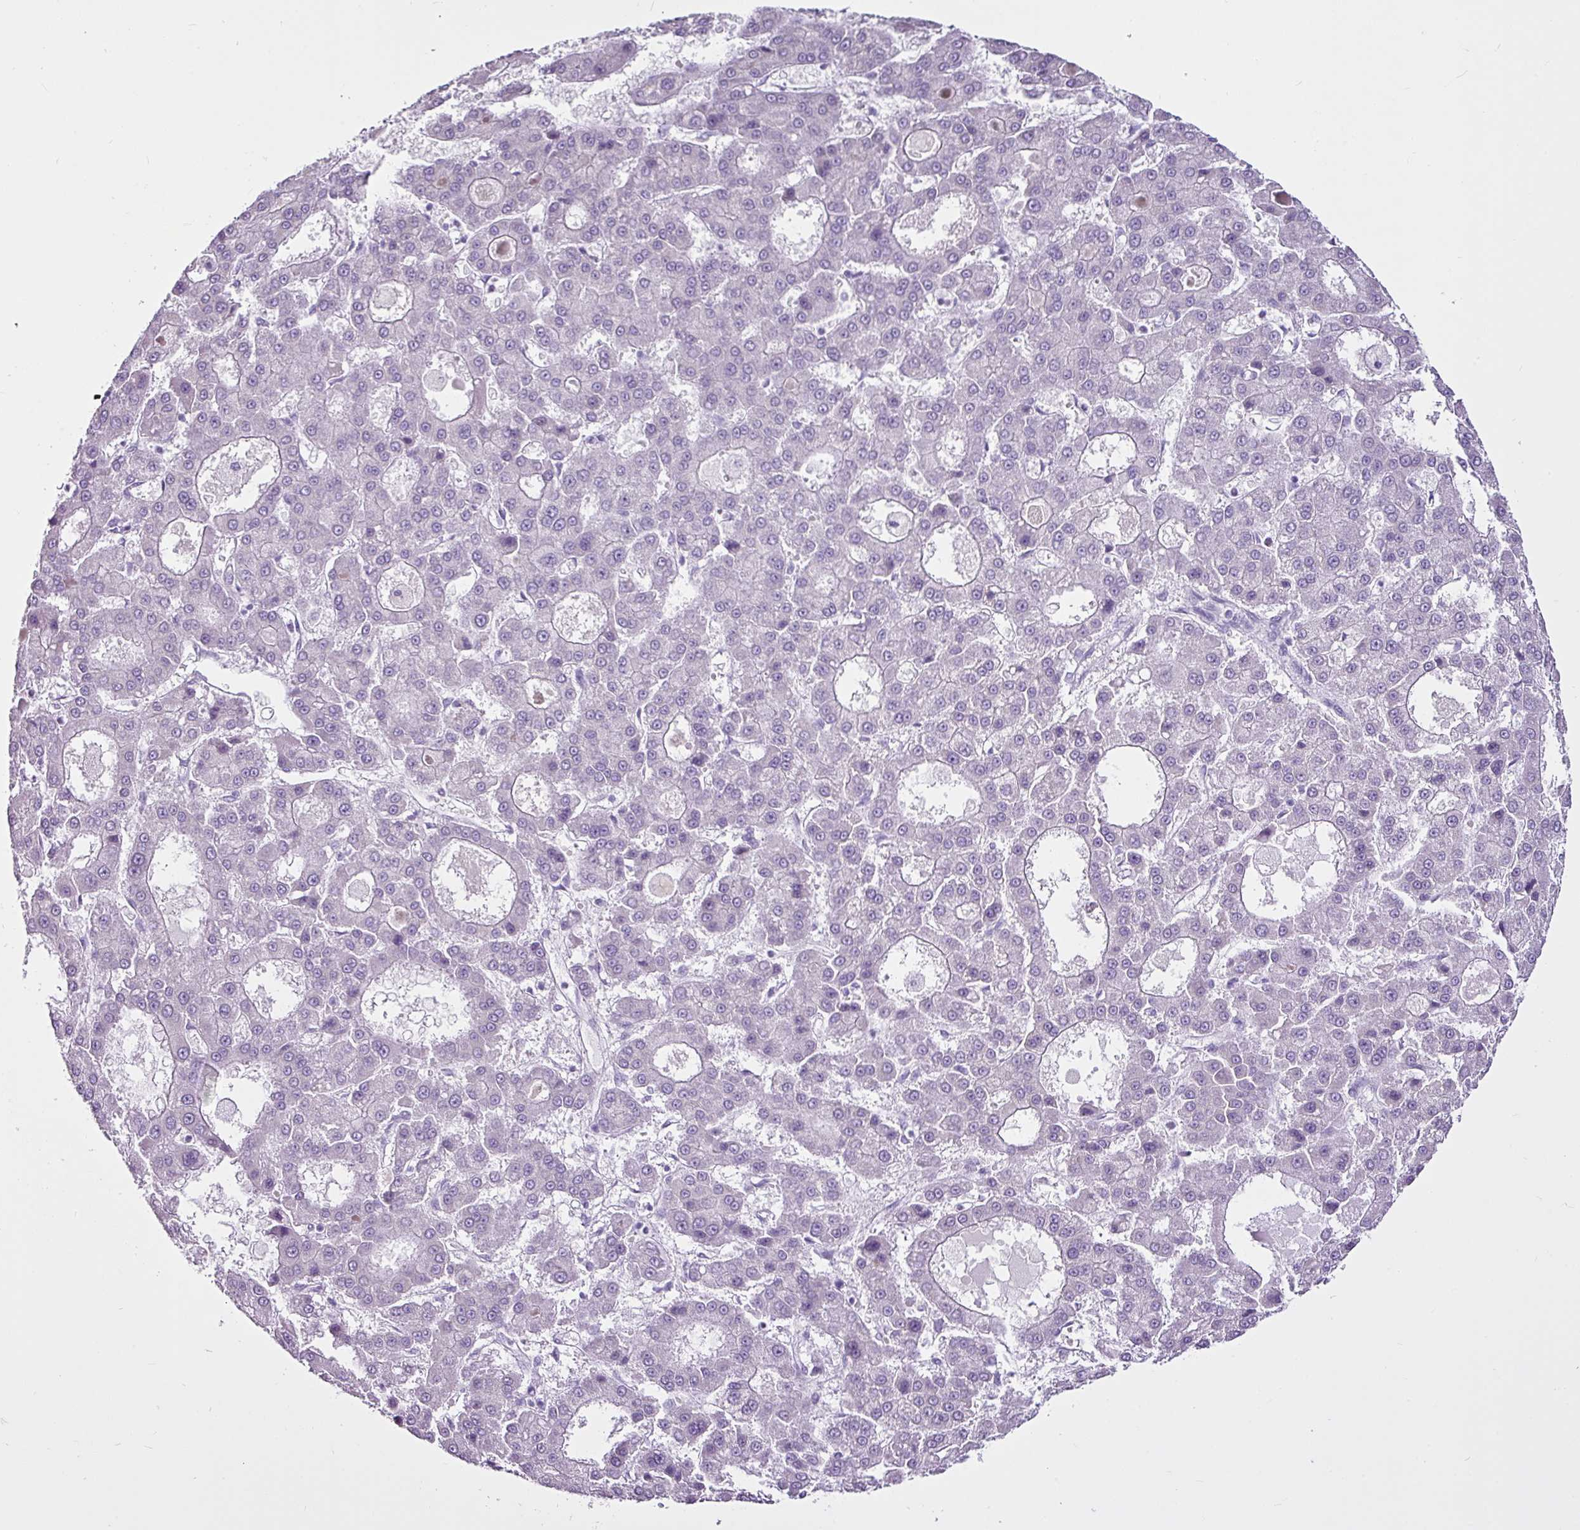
{"staining": {"intensity": "negative", "quantity": "none", "location": "none"}, "tissue": "liver cancer", "cell_type": "Tumor cells", "image_type": "cancer", "snomed": [{"axis": "morphology", "description": "Carcinoma, Hepatocellular, NOS"}, {"axis": "topography", "description": "Liver"}], "caption": "The immunohistochemistry histopathology image has no significant staining in tumor cells of liver cancer (hepatocellular carcinoma) tissue.", "gene": "LILRB4", "patient": {"sex": "male", "age": 70}}